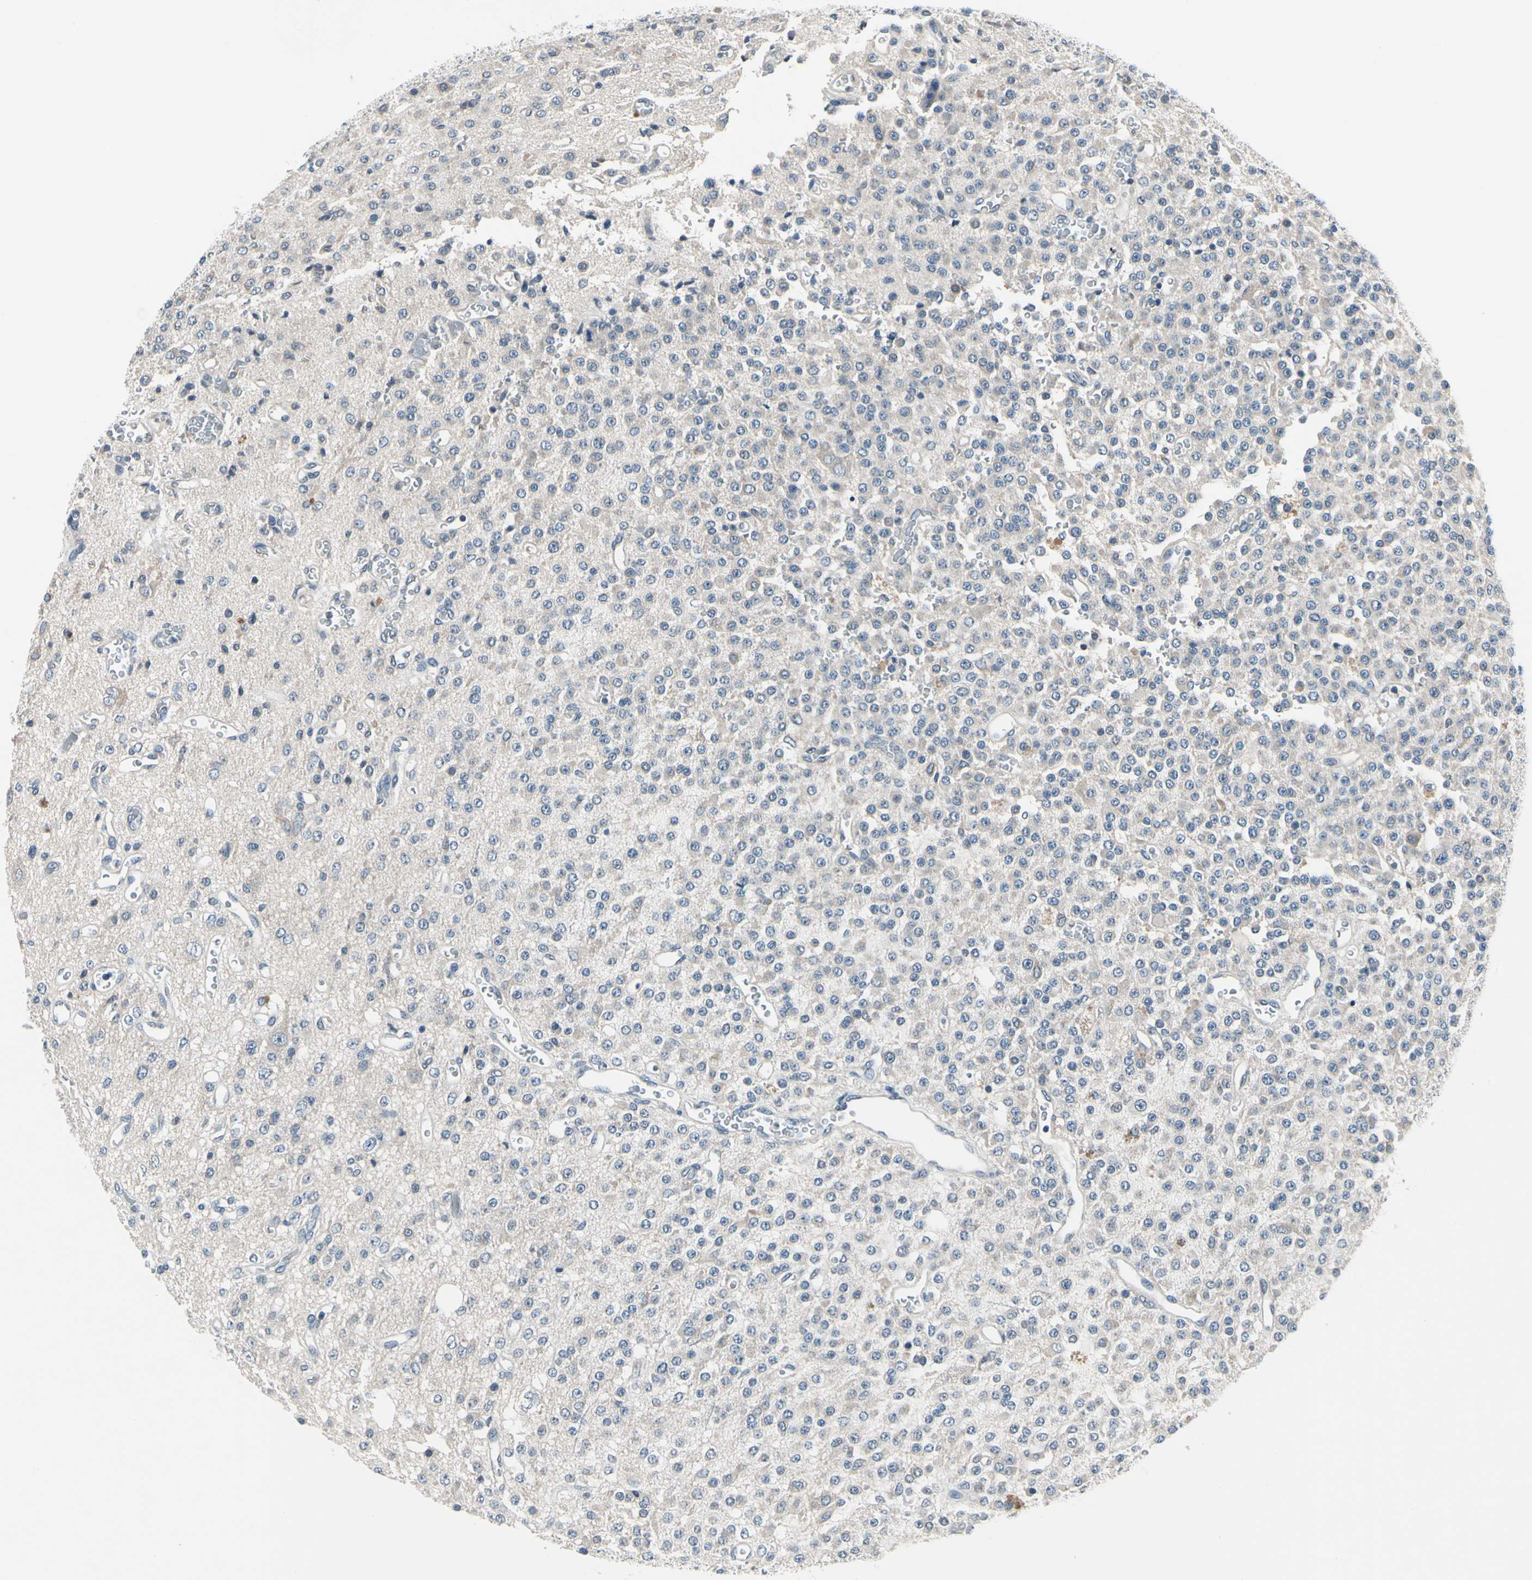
{"staining": {"intensity": "negative", "quantity": "none", "location": "none"}, "tissue": "glioma", "cell_type": "Tumor cells", "image_type": "cancer", "snomed": [{"axis": "morphology", "description": "Glioma, malignant, Low grade"}, {"axis": "topography", "description": "Brain"}], "caption": "IHC photomicrograph of human low-grade glioma (malignant) stained for a protein (brown), which reveals no positivity in tumor cells.", "gene": "SELENOK", "patient": {"sex": "male", "age": 38}}